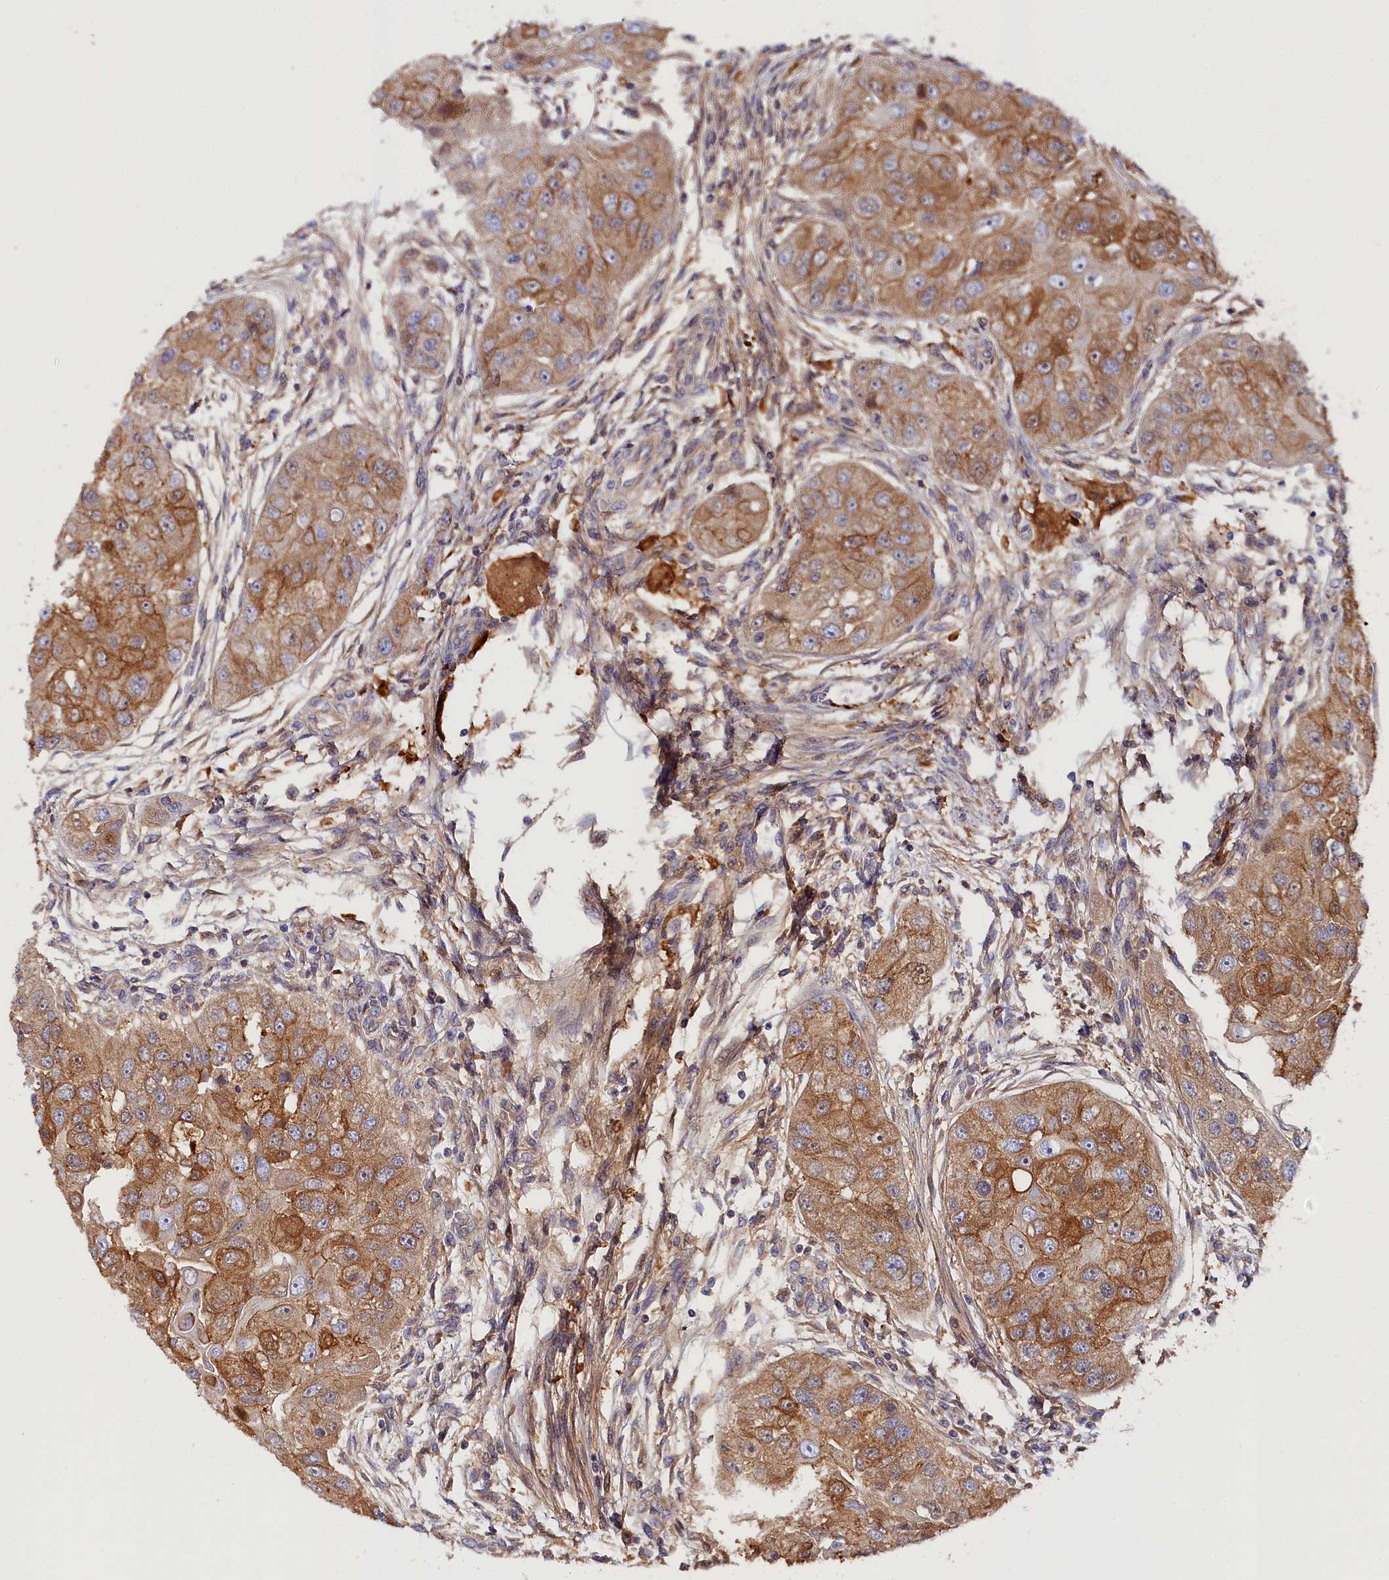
{"staining": {"intensity": "moderate", "quantity": ">75%", "location": "cytoplasmic/membranous"}, "tissue": "head and neck cancer", "cell_type": "Tumor cells", "image_type": "cancer", "snomed": [{"axis": "morphology", "description": "Normal tissue, NOS"}, {"axis": "morphology", "description": "Squamous cell carcinoma, NOS"}, {"axis": "topography", "description": "Skeletal muscle"}, {"axis": "topography", "description": "Head-Neck"}], "caption": "Head and neck cancer tissue displays moderate cytoplasmic/membranous positivity in approximately >75% of tumor cells", "gene": "KATNB1", "patient": {"sex": "male", "age": 51}}